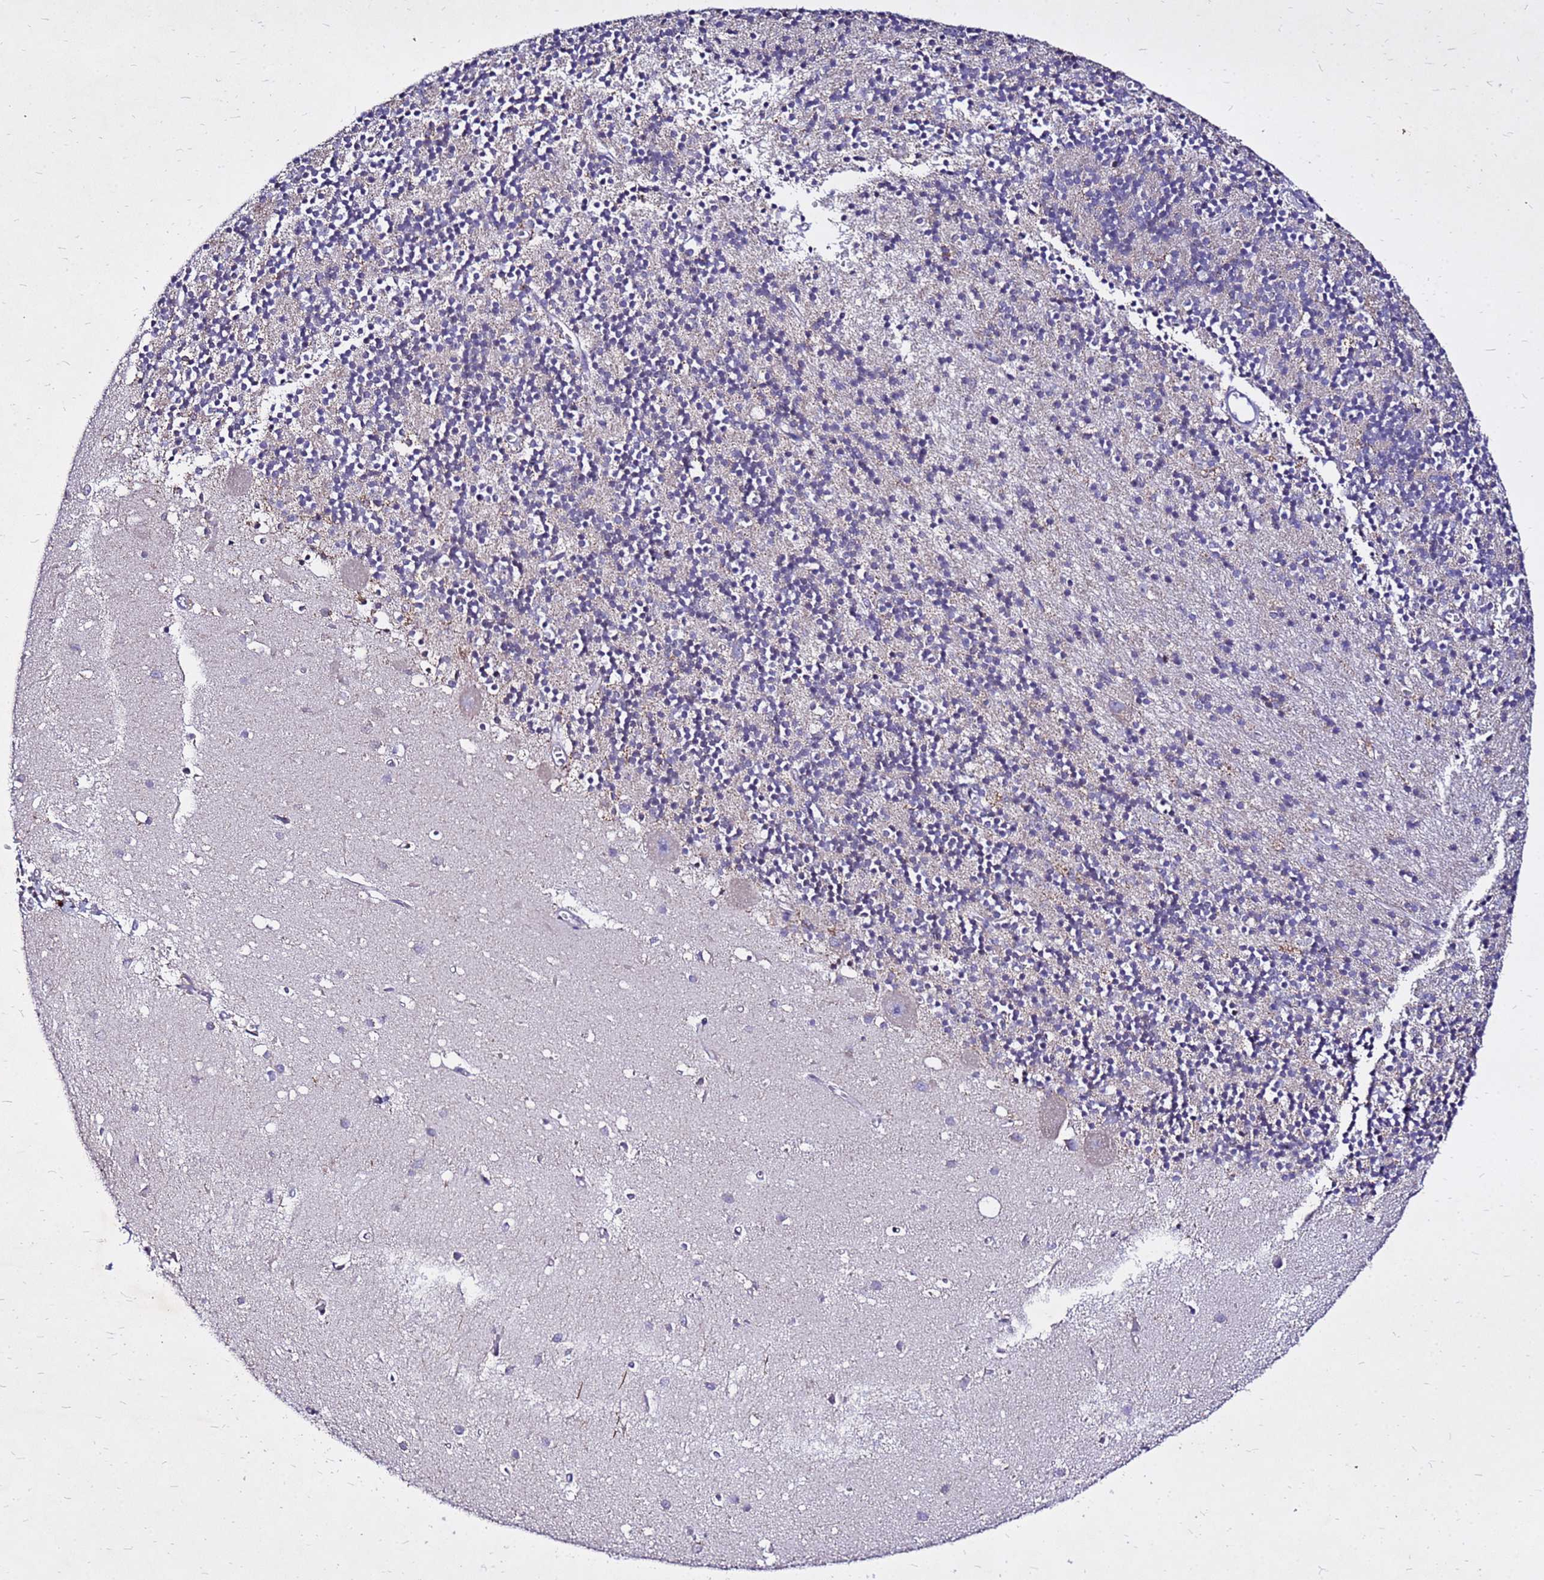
{"staining": {"intensity": "weak", "quantity": "<25%", "location": "cytoplasmic/membranous"}, "tissue": "cerebellum", "cell_type": "Cells in granular layer", "image_type": "normal", "snomed": [{"axis": "morphology", "description": "Normal tissue, NOS"}, {"axis": "topography", "description": "Cerebellum"}], "caption": "Immunohistochemistry (IHC) histopathology image of normal human cerebellum stained for a protein (brown), which shows no staining in cells in granular layer.", "gene": "COX14", "patient": {"sex": "male", "age": 54}}